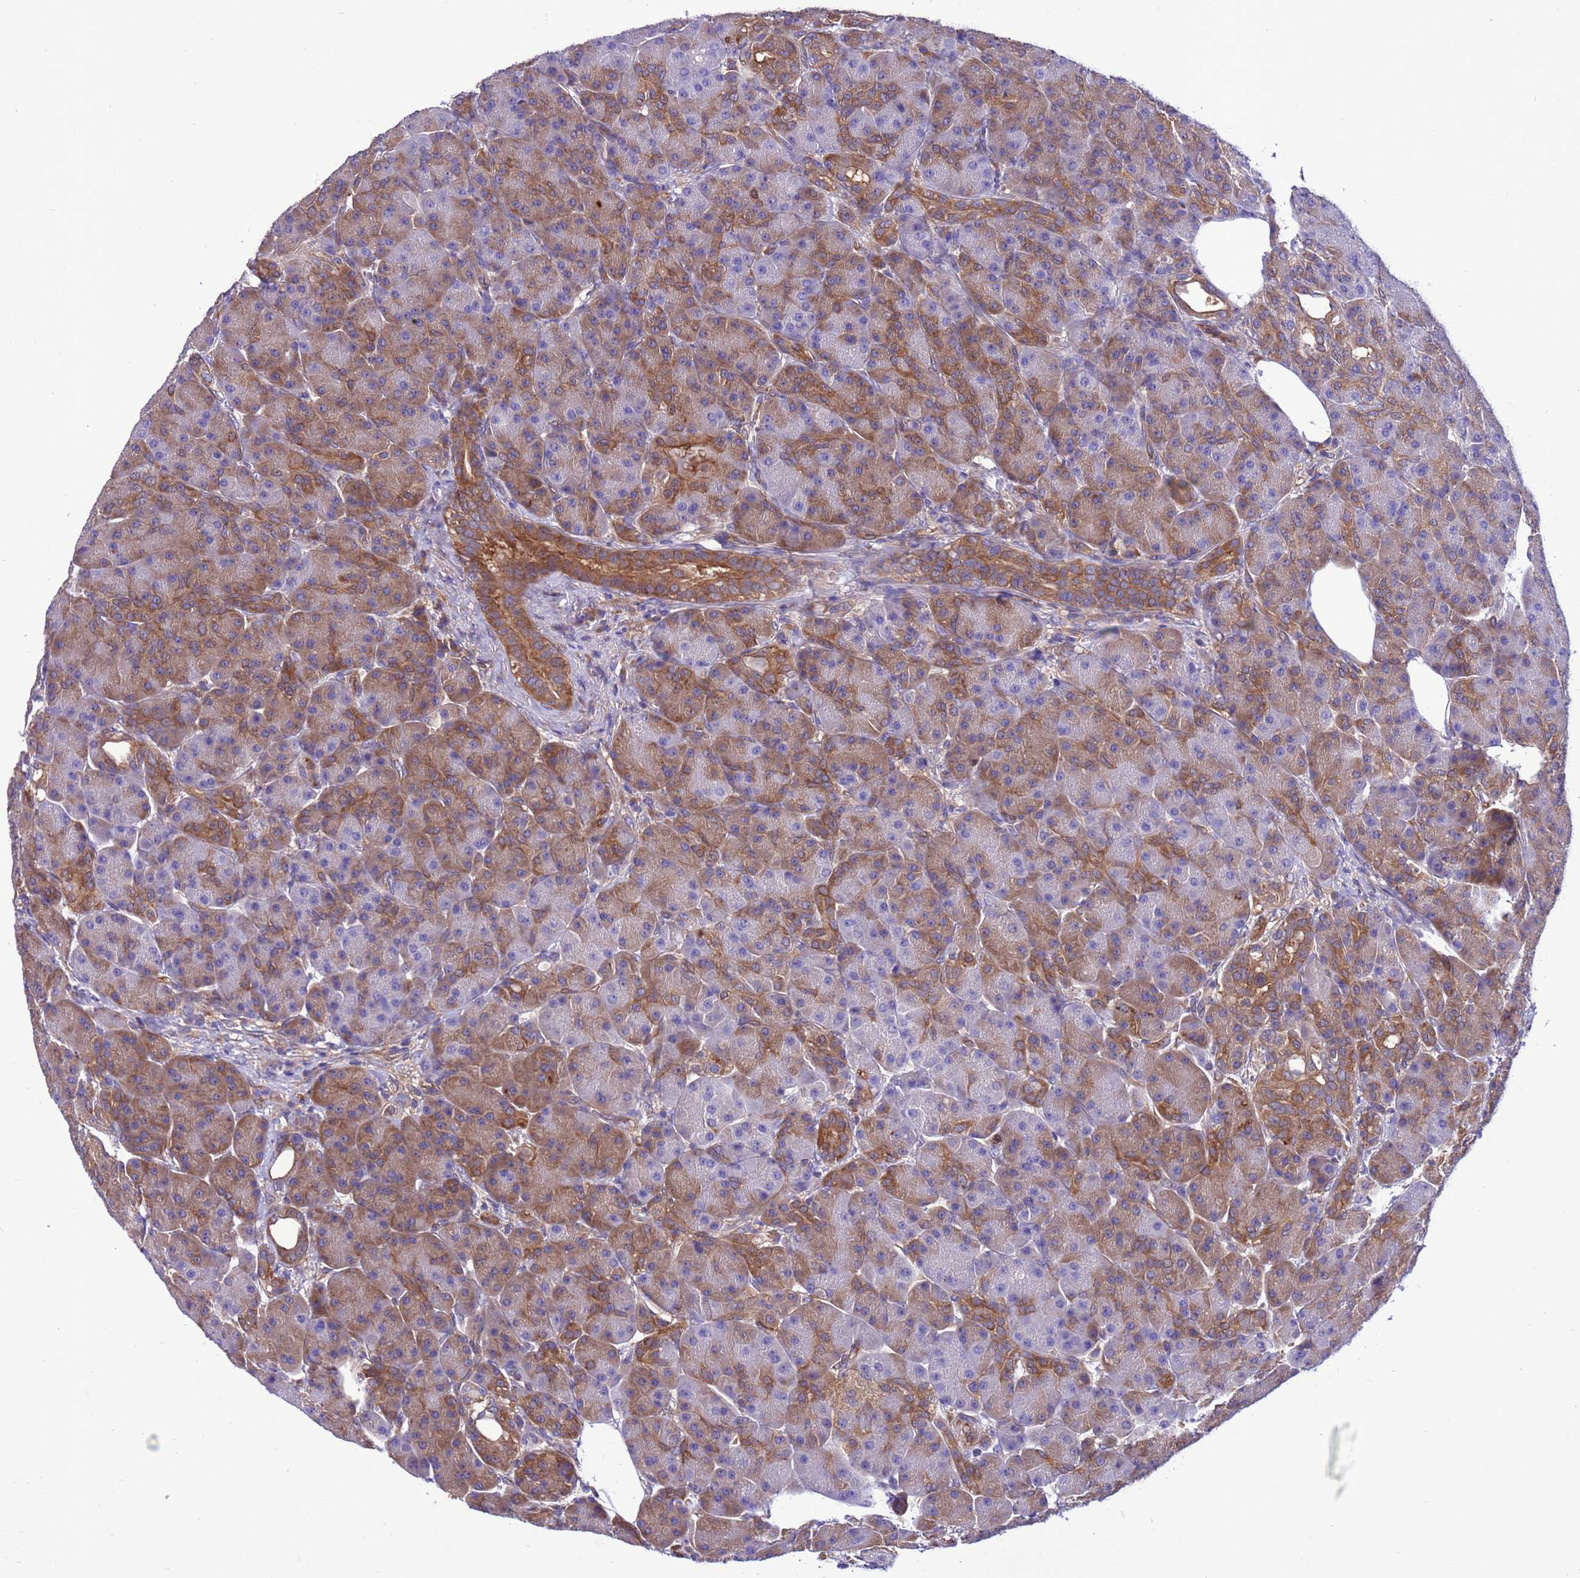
{"staining": {"intensity": "moderate", "quantity": ">75%", "location": "cytoplasmic/membranous"}, "tissue": "pancreas", "cell_type": "Exocrine glandular cells", "image_type": "normal", "snomed": [{"axis": "morphology", "description": "Normal tissue, NOS"}, {"axis": "topography", "description": "Pancreas"}], "caption": "An immunohistochemistry histopathology image of normal tissue is shown. Protein staining in brown highlights moderate cytoplasmic/membranous positivity in pancreas within exocrine glandular cells.", "gene": "RABEP2", "patient": {"sex": "male", "age": 63}}